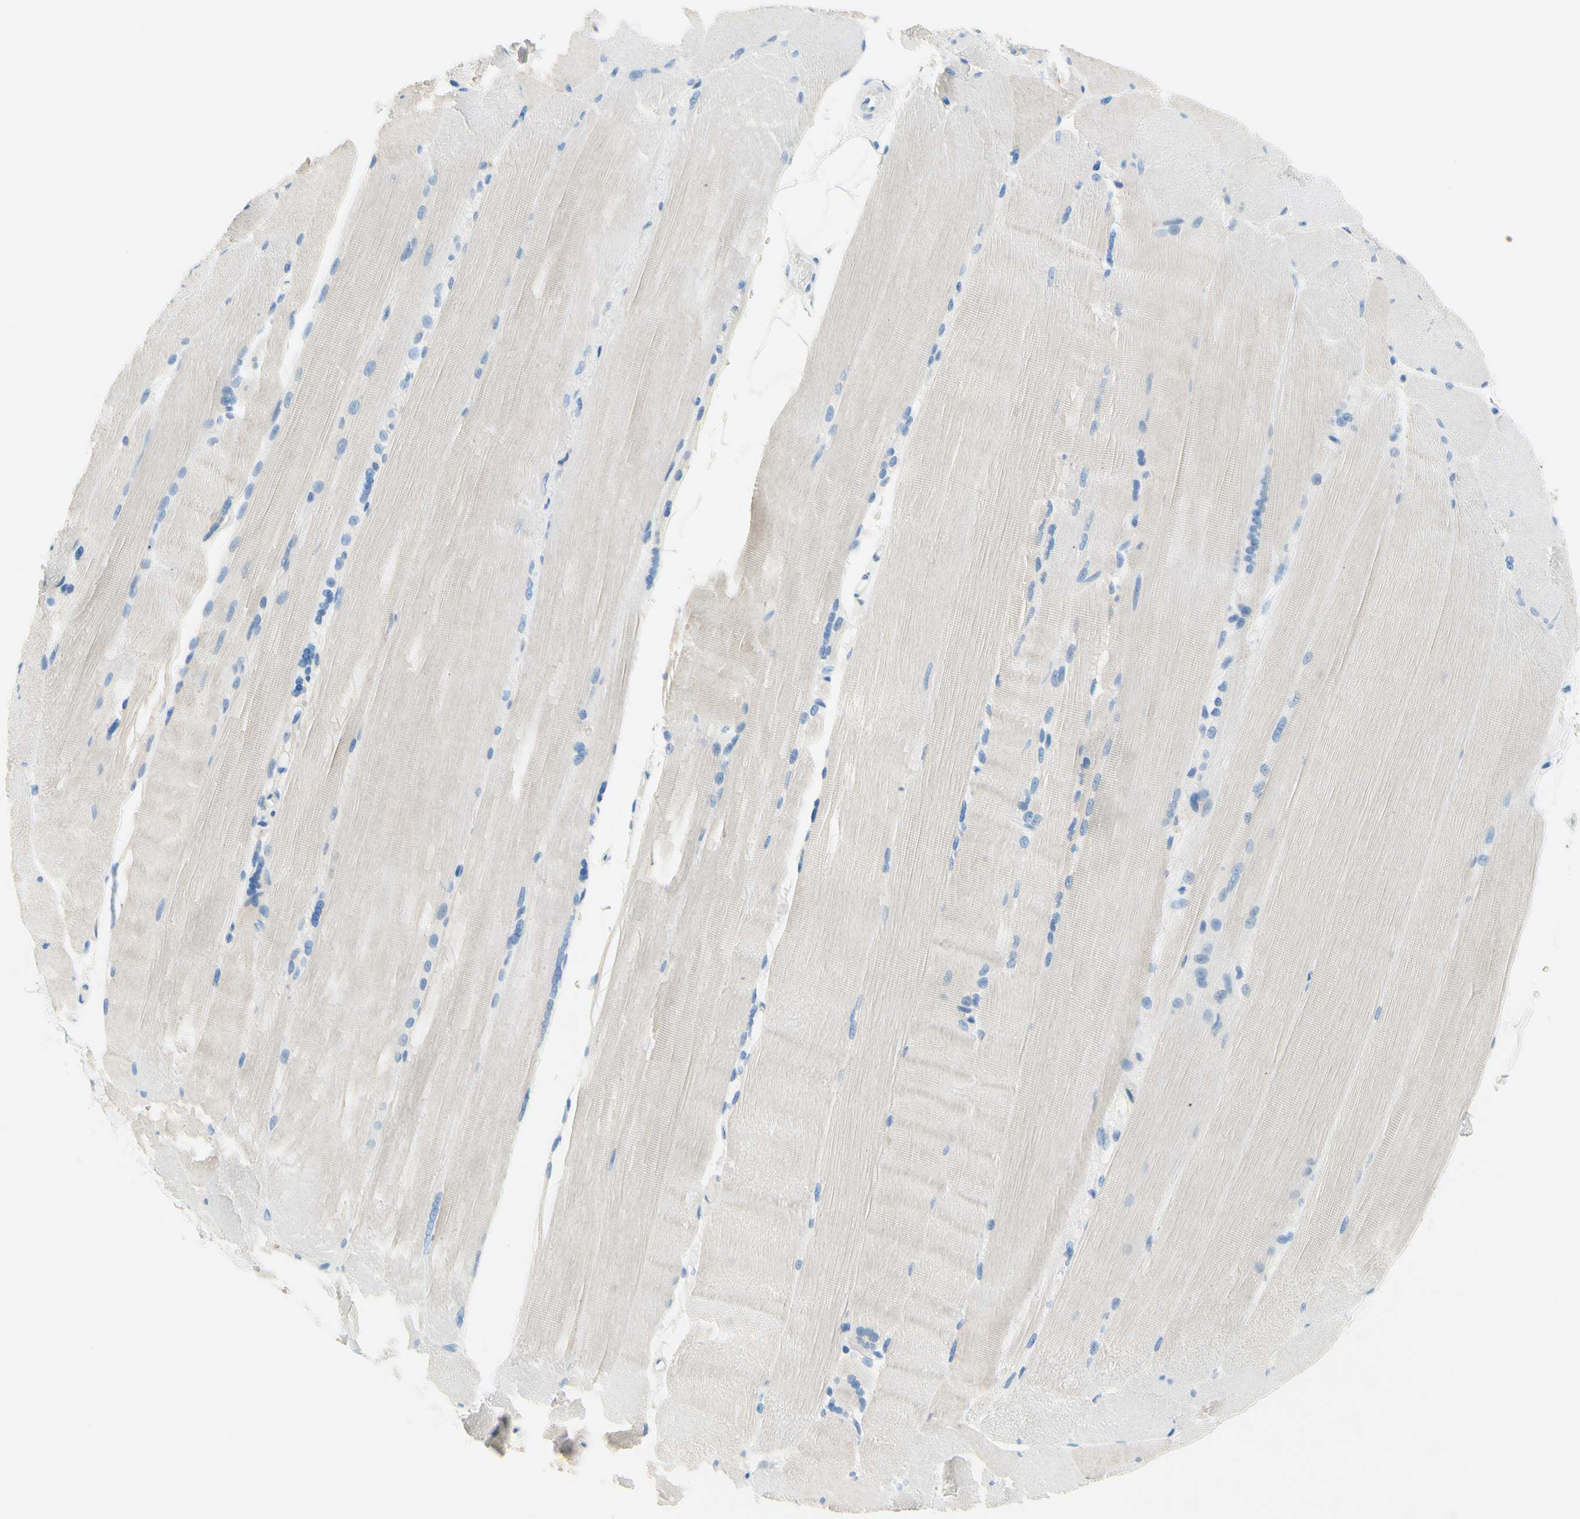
{"staining": {"intensity": "negative", "quantity": "none", "location": "none"}, "tissue": "skeletal muscle", "cell_type": "Myocytes", "image_type": "normal", "snomed": [{"axis": "morphology", "description": "Normal tissue, NOS"}, {"axis": "topography", "description": "Skin"}, {"axis": "topography", "description": "Skeletal muscle"}], "caption": "Immunohistochemistry (IHC) image of unremarkable human skeletal muscle stained for a protein (brown), which demonstrates no expression in myocytes.", "gene": "PASD1", "patient": {"sex": "male", "age": 83}}